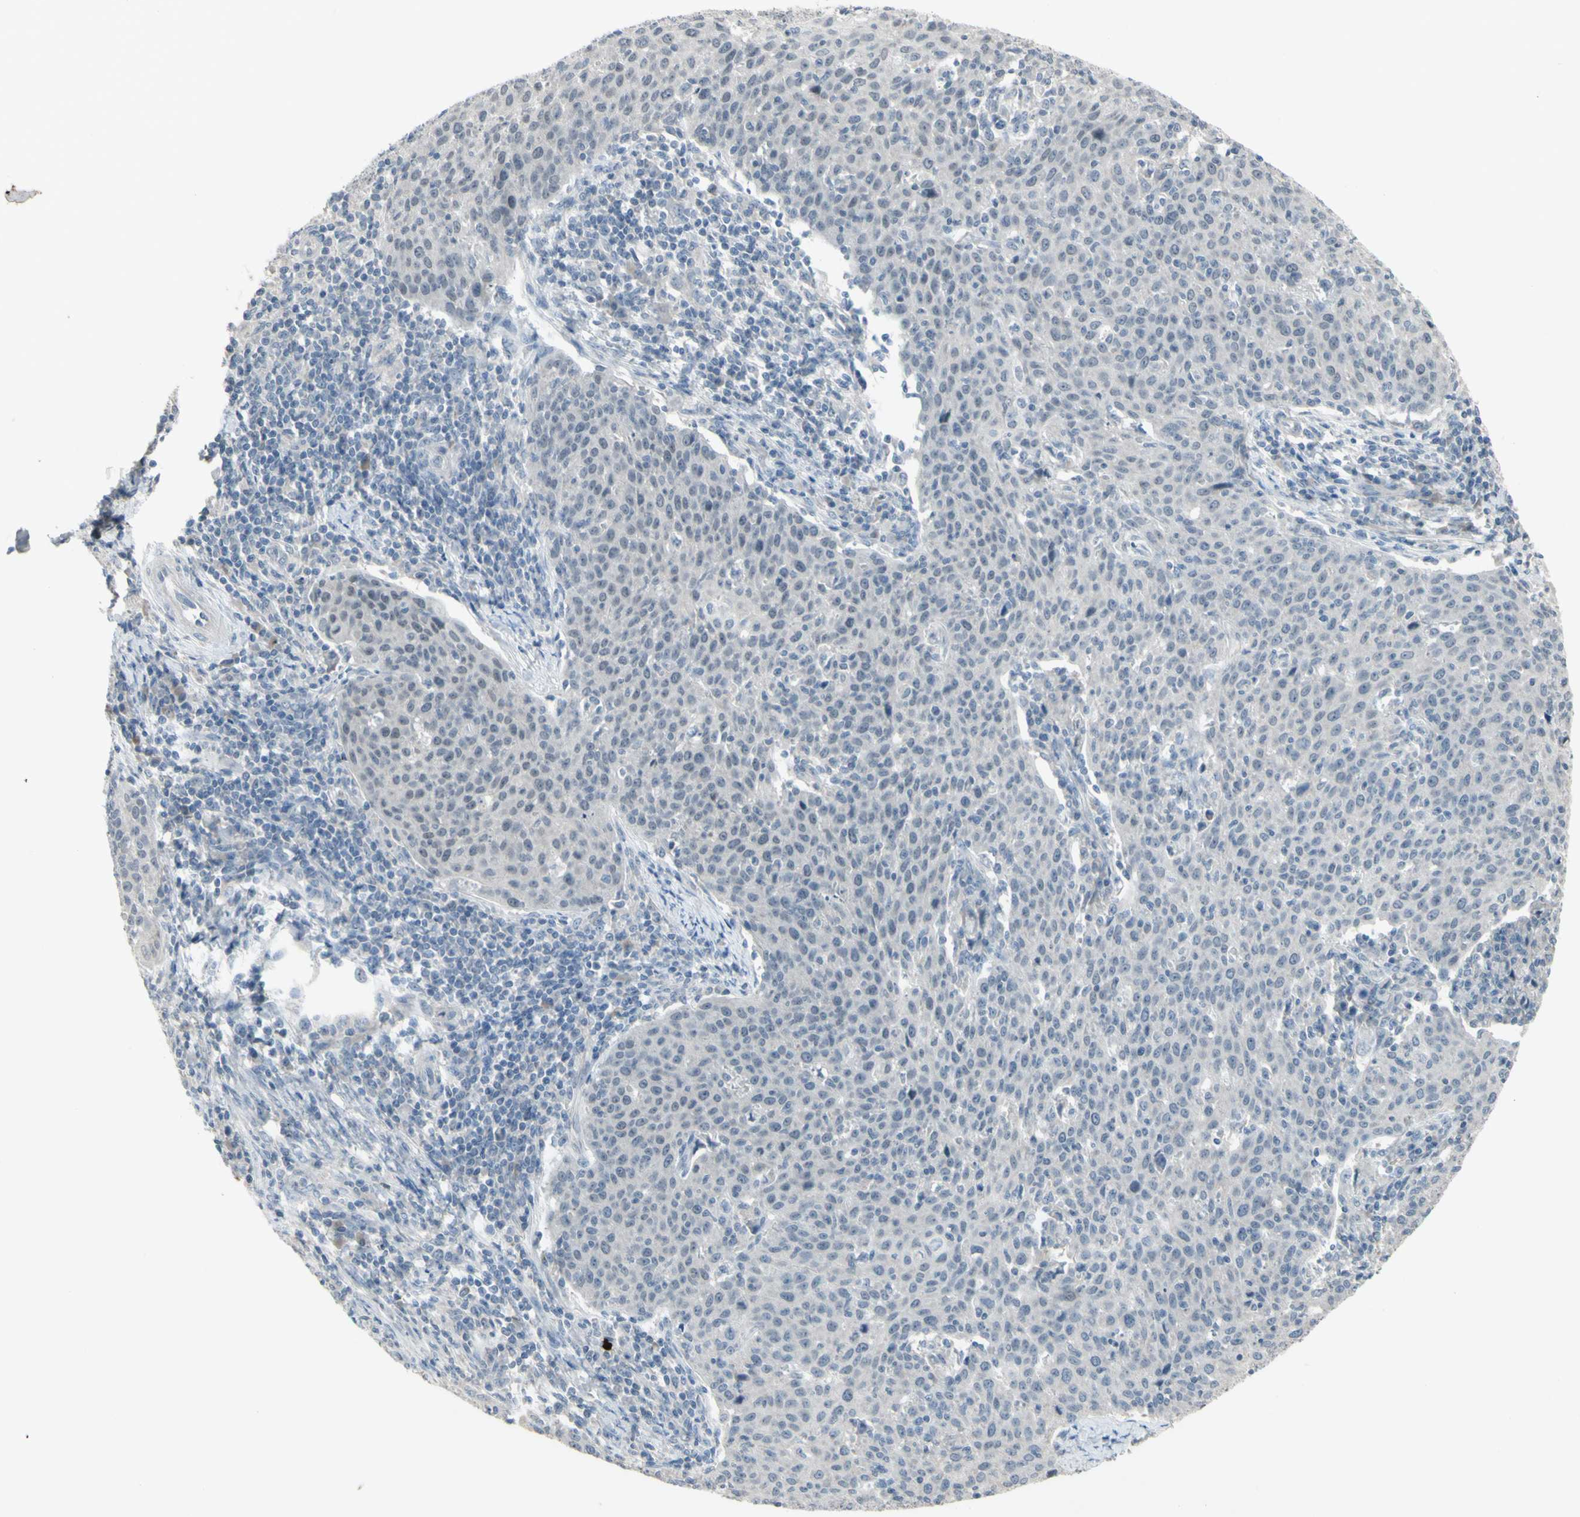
{"staining": {"intensity": "negative", "quantity": "none", "location": "none"}, "tissue": "cervical cancer", "cell_type": "Tumor cells", "image_type": "cancer", "snomed": [{"axis": "morphology", "description": "Squamous cell carcinoma, NOS"}, {"axis": "topography", "description": "Cervix"}], "caption": "IHC of cervical squamous cell carcinoma displays no staining in tumor cells. Nuclei are stained in blue.", "gene": "PIAS4", "patient": {"sex": "female", "age": 38}}